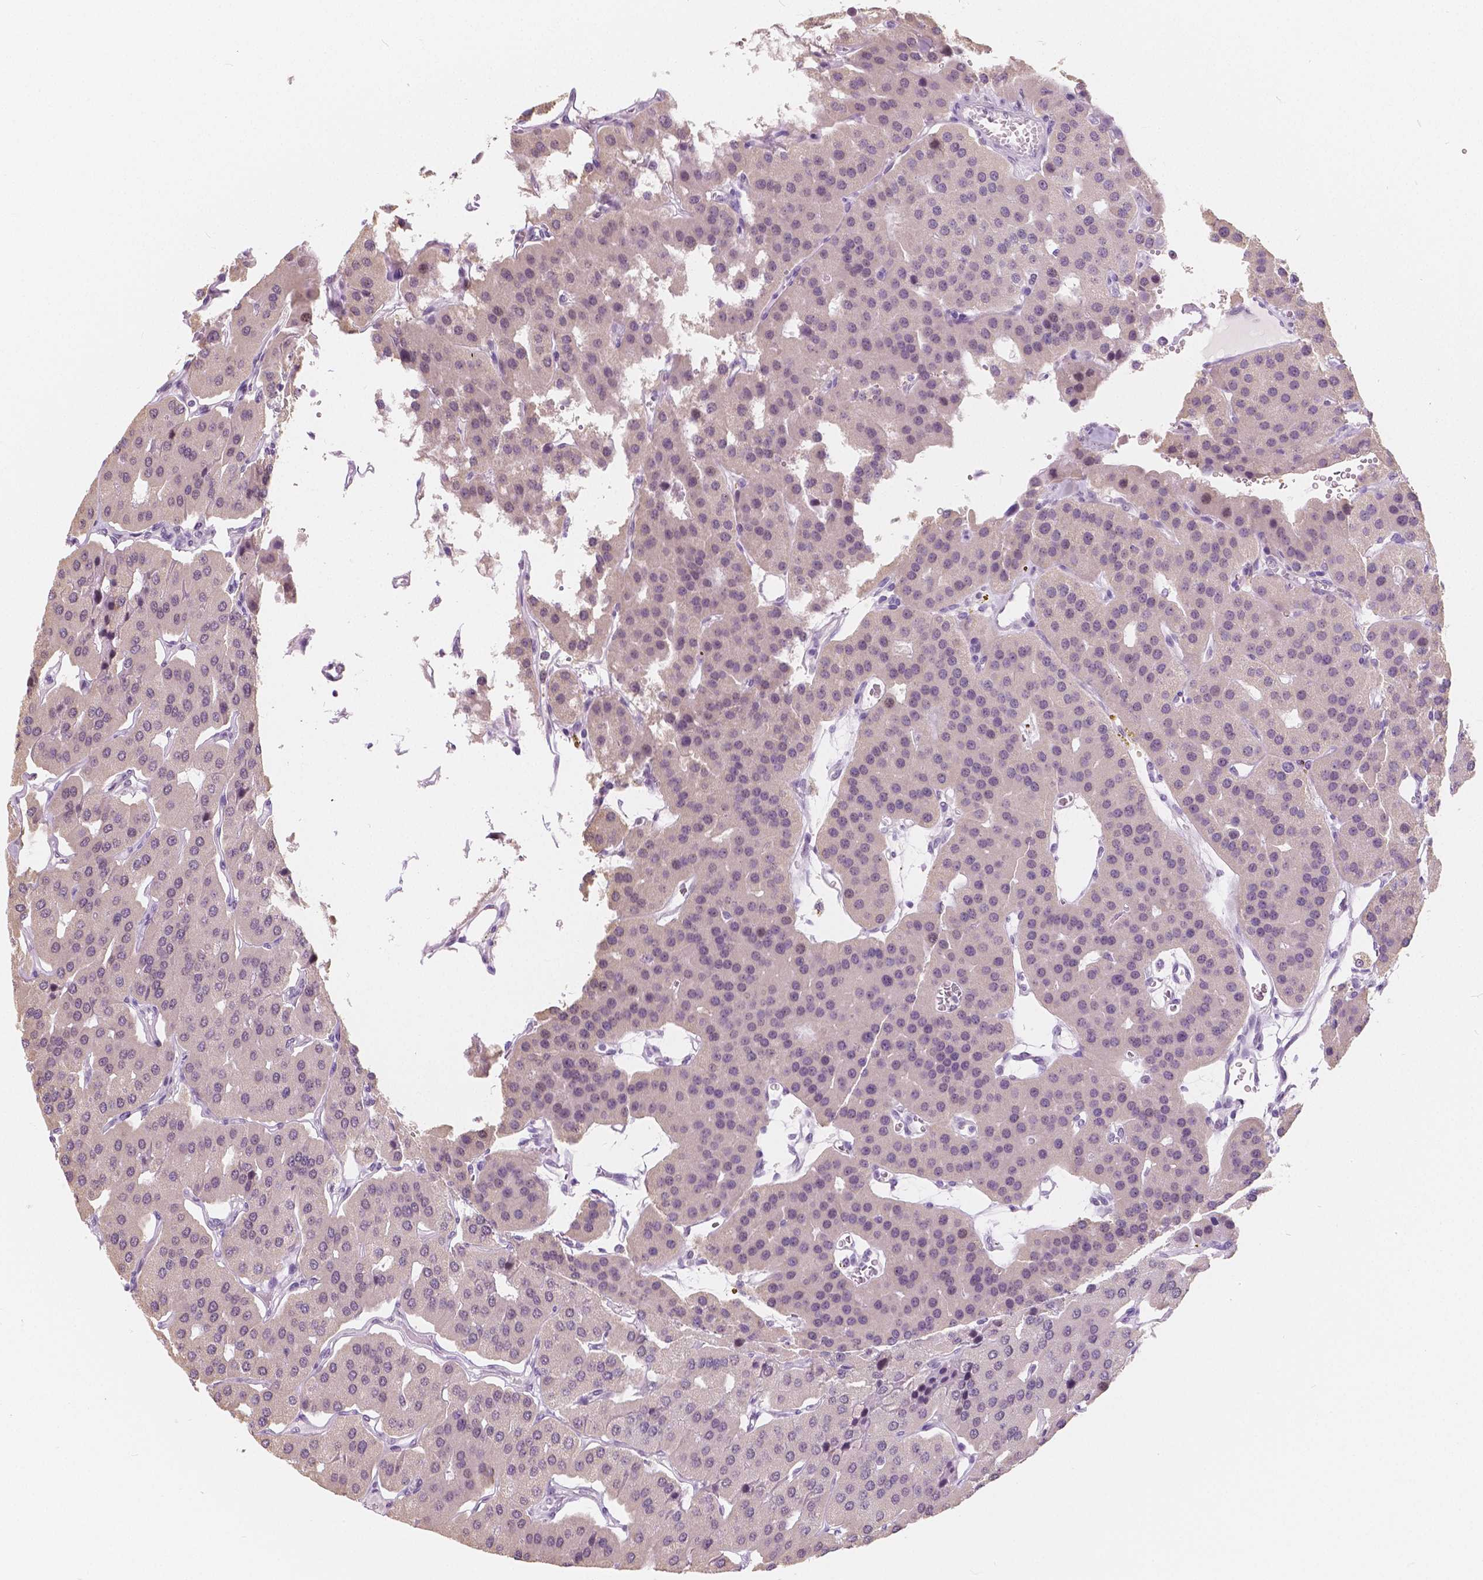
{"staining": {"intensity": "weak", "quantity": "25%-75%", "location": "nuclear"}, "tissue": "parathyroid gland", "cell_type": "Glandular cells", "image_type": "normal", "snomed": [{"axis": "morphology", "description": "Normal tissue, NOS"}, {"axis": "morphology", "description": "Adenoma, NOS"}, {"axis": "topography", "description": "Parathyroid gland"}], "caption": "Immunohistochemical staining of unremarkable human parathyroid gland demonstrates weak nuclear protein expression in approximately 25%-75% of glandular cells.", "gene": "NOLC1", "patient": {"sex": "female", "age": 86}}